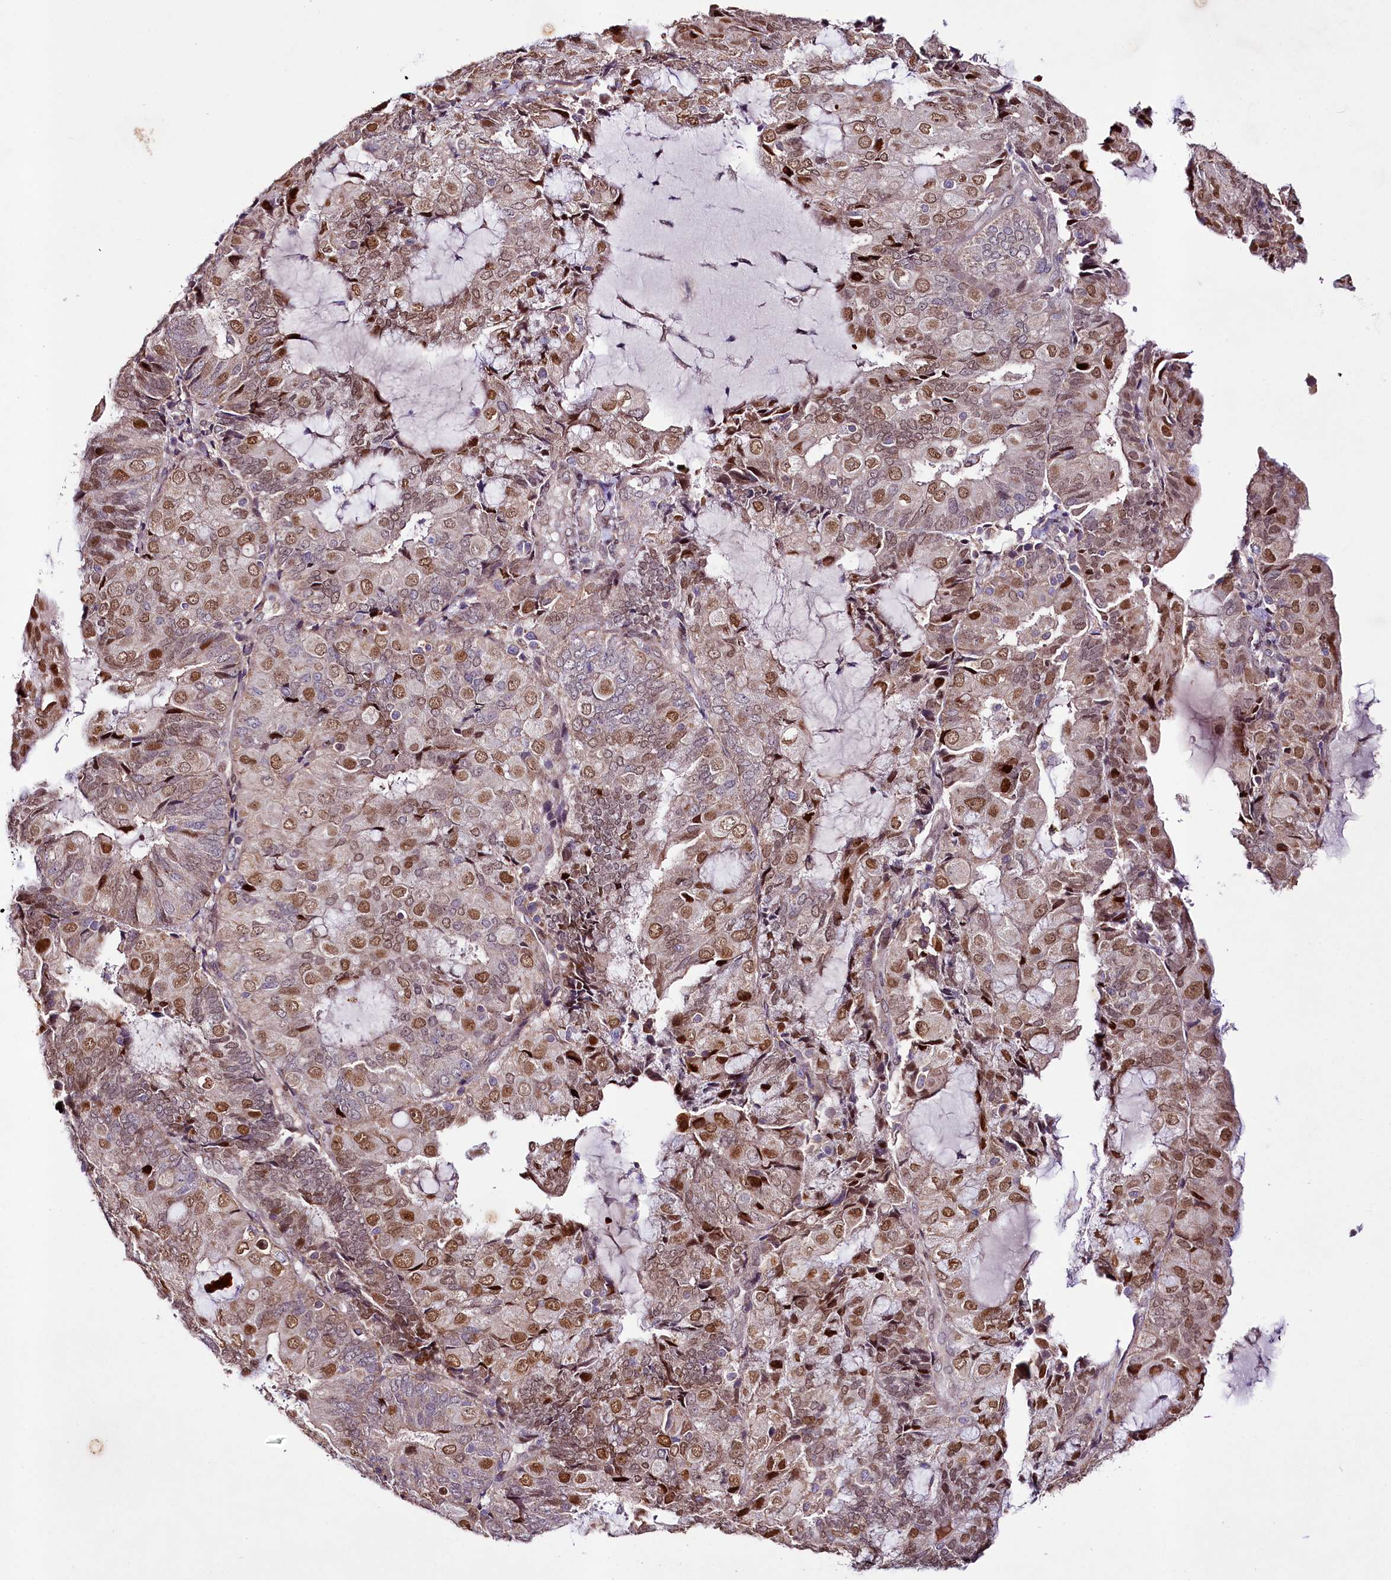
{"staining": {"intensity": "moderate", "quantity": ">75%", "location": "nuclear"}, "tissue": "endometrial cancer", "cell_type": "Tumor cells", "image_type": "cancer", "snomed": [{"axis": "morphology", "description": "Adenocarcinoma, NOS"}, {"axis": "topography", "description": "Endometrium"}], "caption": "Immunohistochemical staining of adenocarcinoma (endometrial) demonstrates moderate nuclear protein staining in about >75% of tumor cells.", "gene": "ZNF226", "patient": {"sex": "female", "age": 81}}